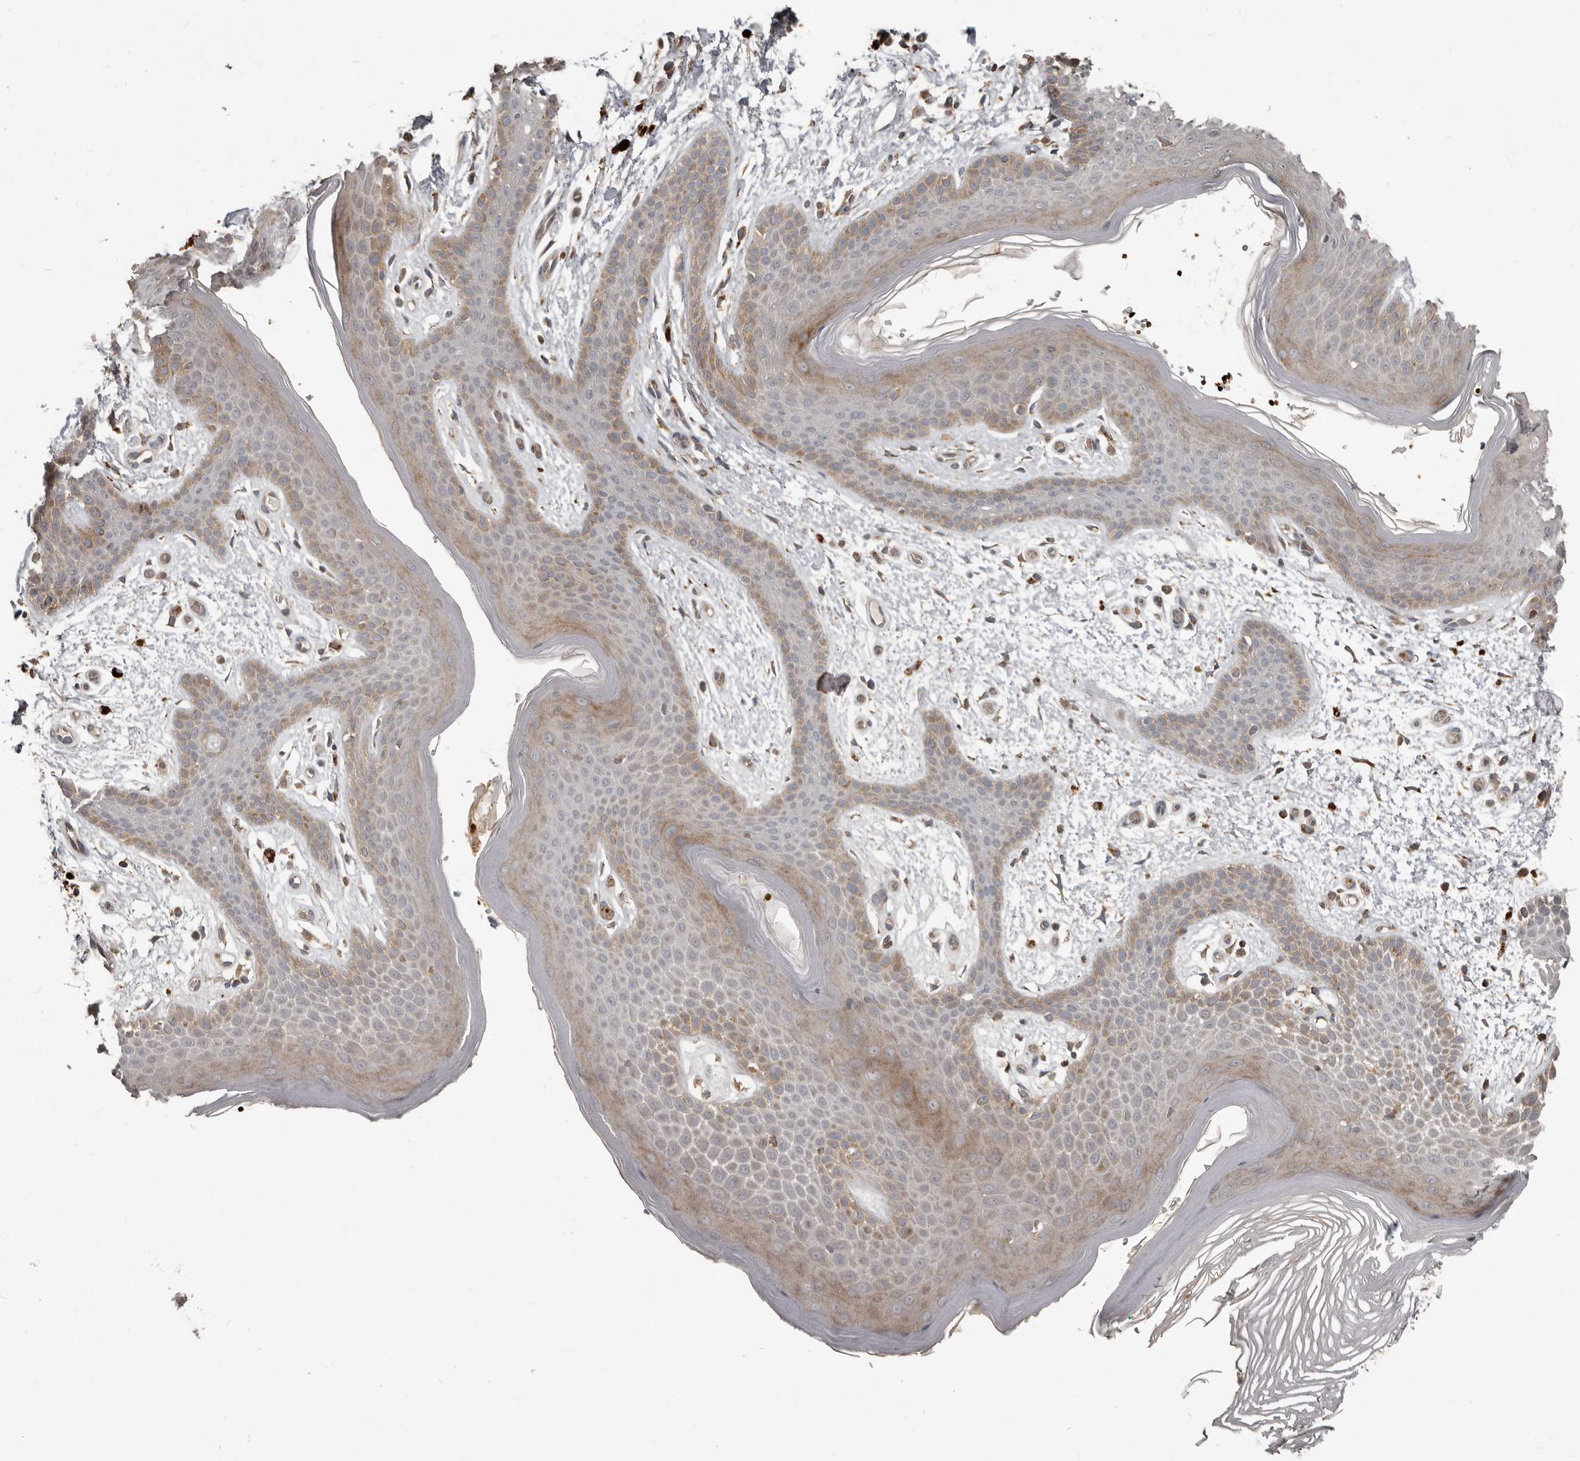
{"staining": {"intensity": "moderate", "quantity": "25%-75%", "location": "cytoplasmic/membranous"}, "tissue": "skin", "cell_type": "Epidermal cells", "image_type": "normal", "snomed": [{"axis": "morphology", "description": "Normal tissue, NOS"}, {"axis": "topography", "description": "Anal"}], "caption": "A medium amount of moderate cytoplasmic/membranous staining is seen in approximately 25%-75% of epidermal cells in normal skin.", "gene": "FBXO31", "patient": {"sex": "male", "age": 74}}